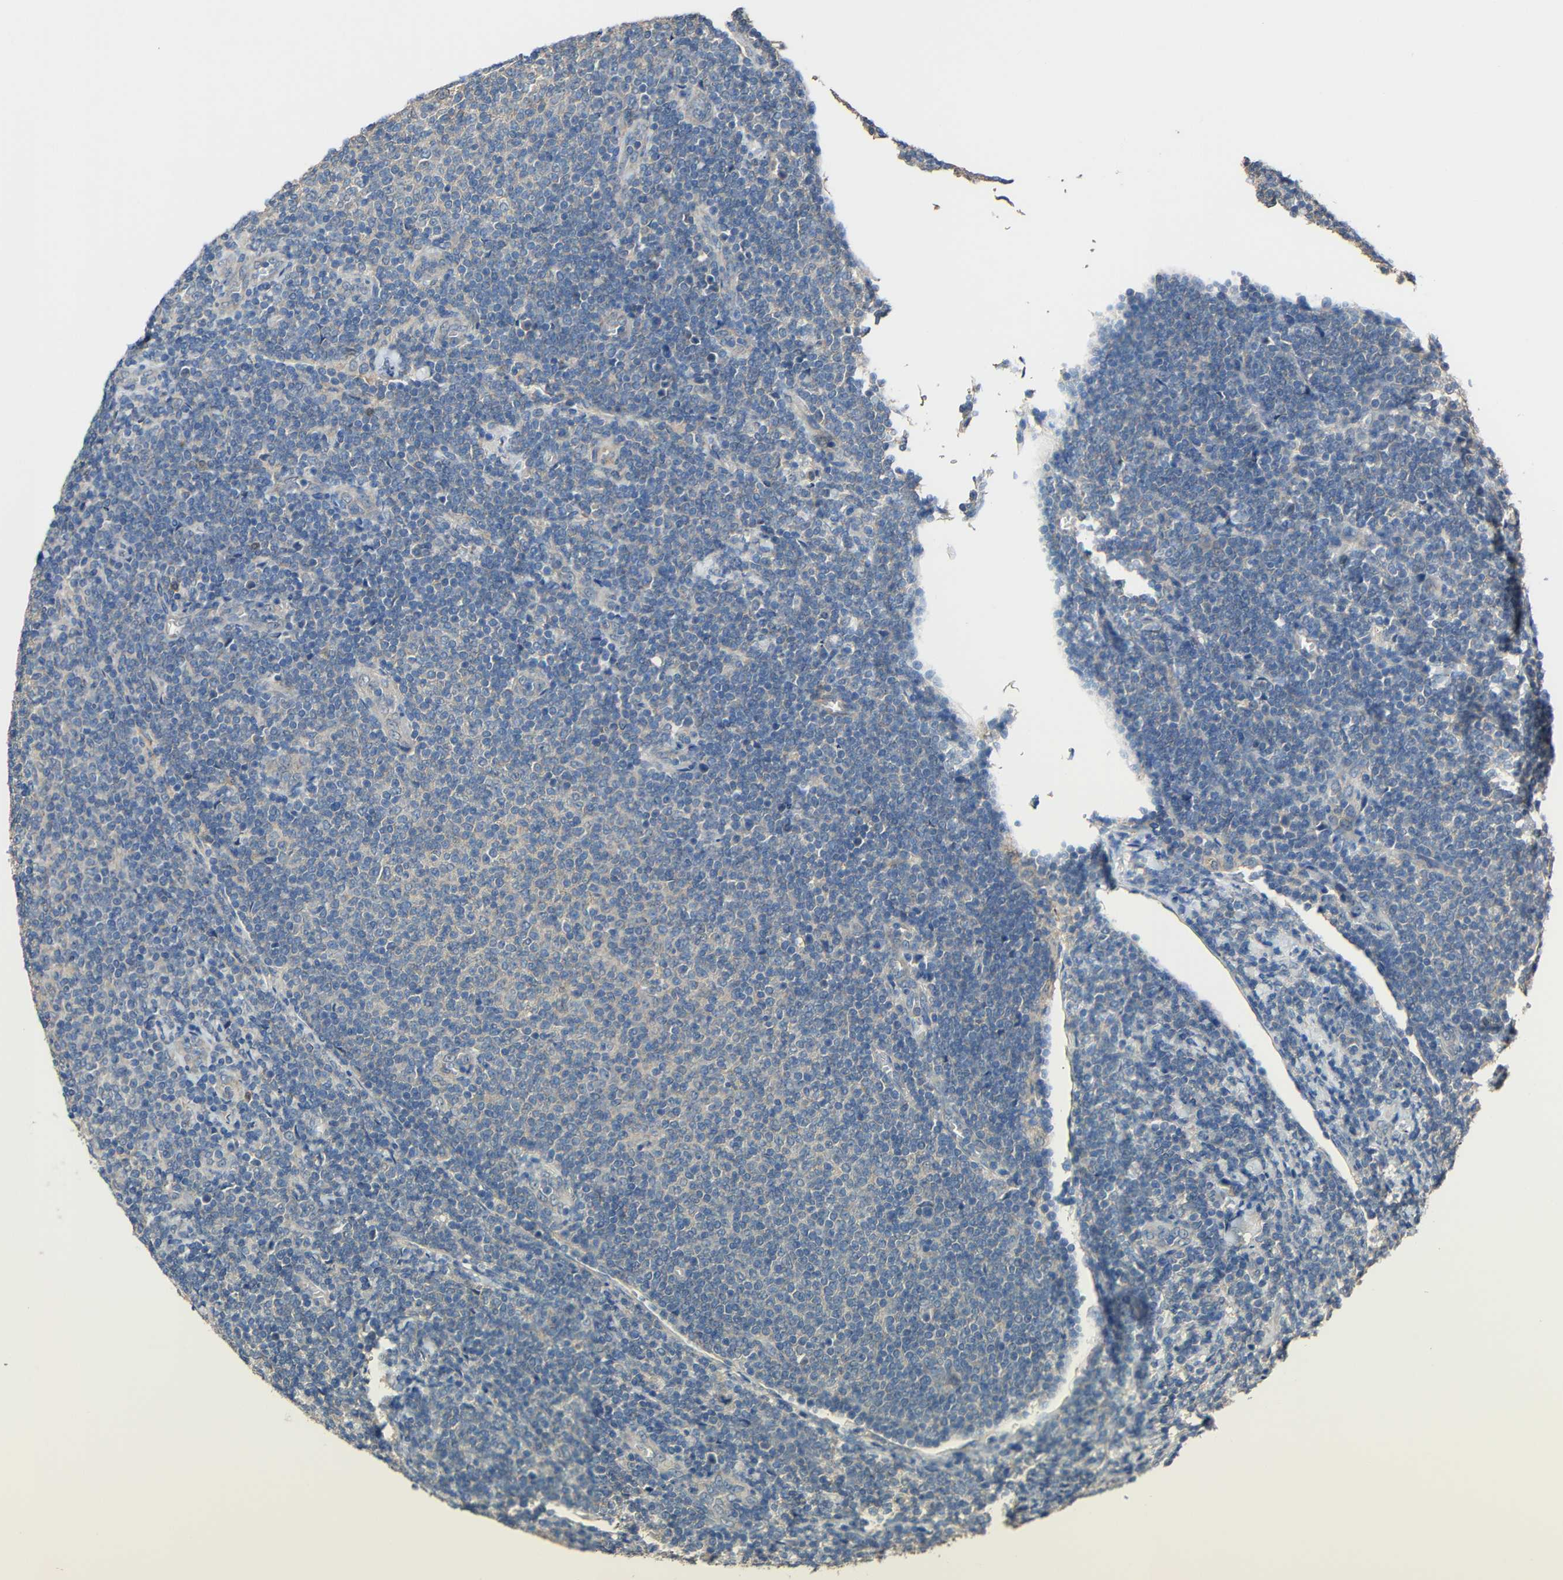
{"staining": {"intensity": "weak", "quantity": "25%-75%", "location": "cytoplasmic/membranous"}, "tissue": "lymphoma", "cell_type": "Tumor cells", "image_type": "cancer", "snomed": [{"axis": "morphology", "description": "Malignant lymphoma, non-Hodgkin's type, Low grade"}, {"axis": "topography", "description": "Lymph node"}], "caption": "Protein analysis of low-grade malignant lymphoma, non-Hodgkin's type tissue exhibits weak cytoplasmic/membranous expression in approximately 25%-75% of tumor cells.", "gene": "CHST9", "patient": {"sex": "male", "age": 66}}